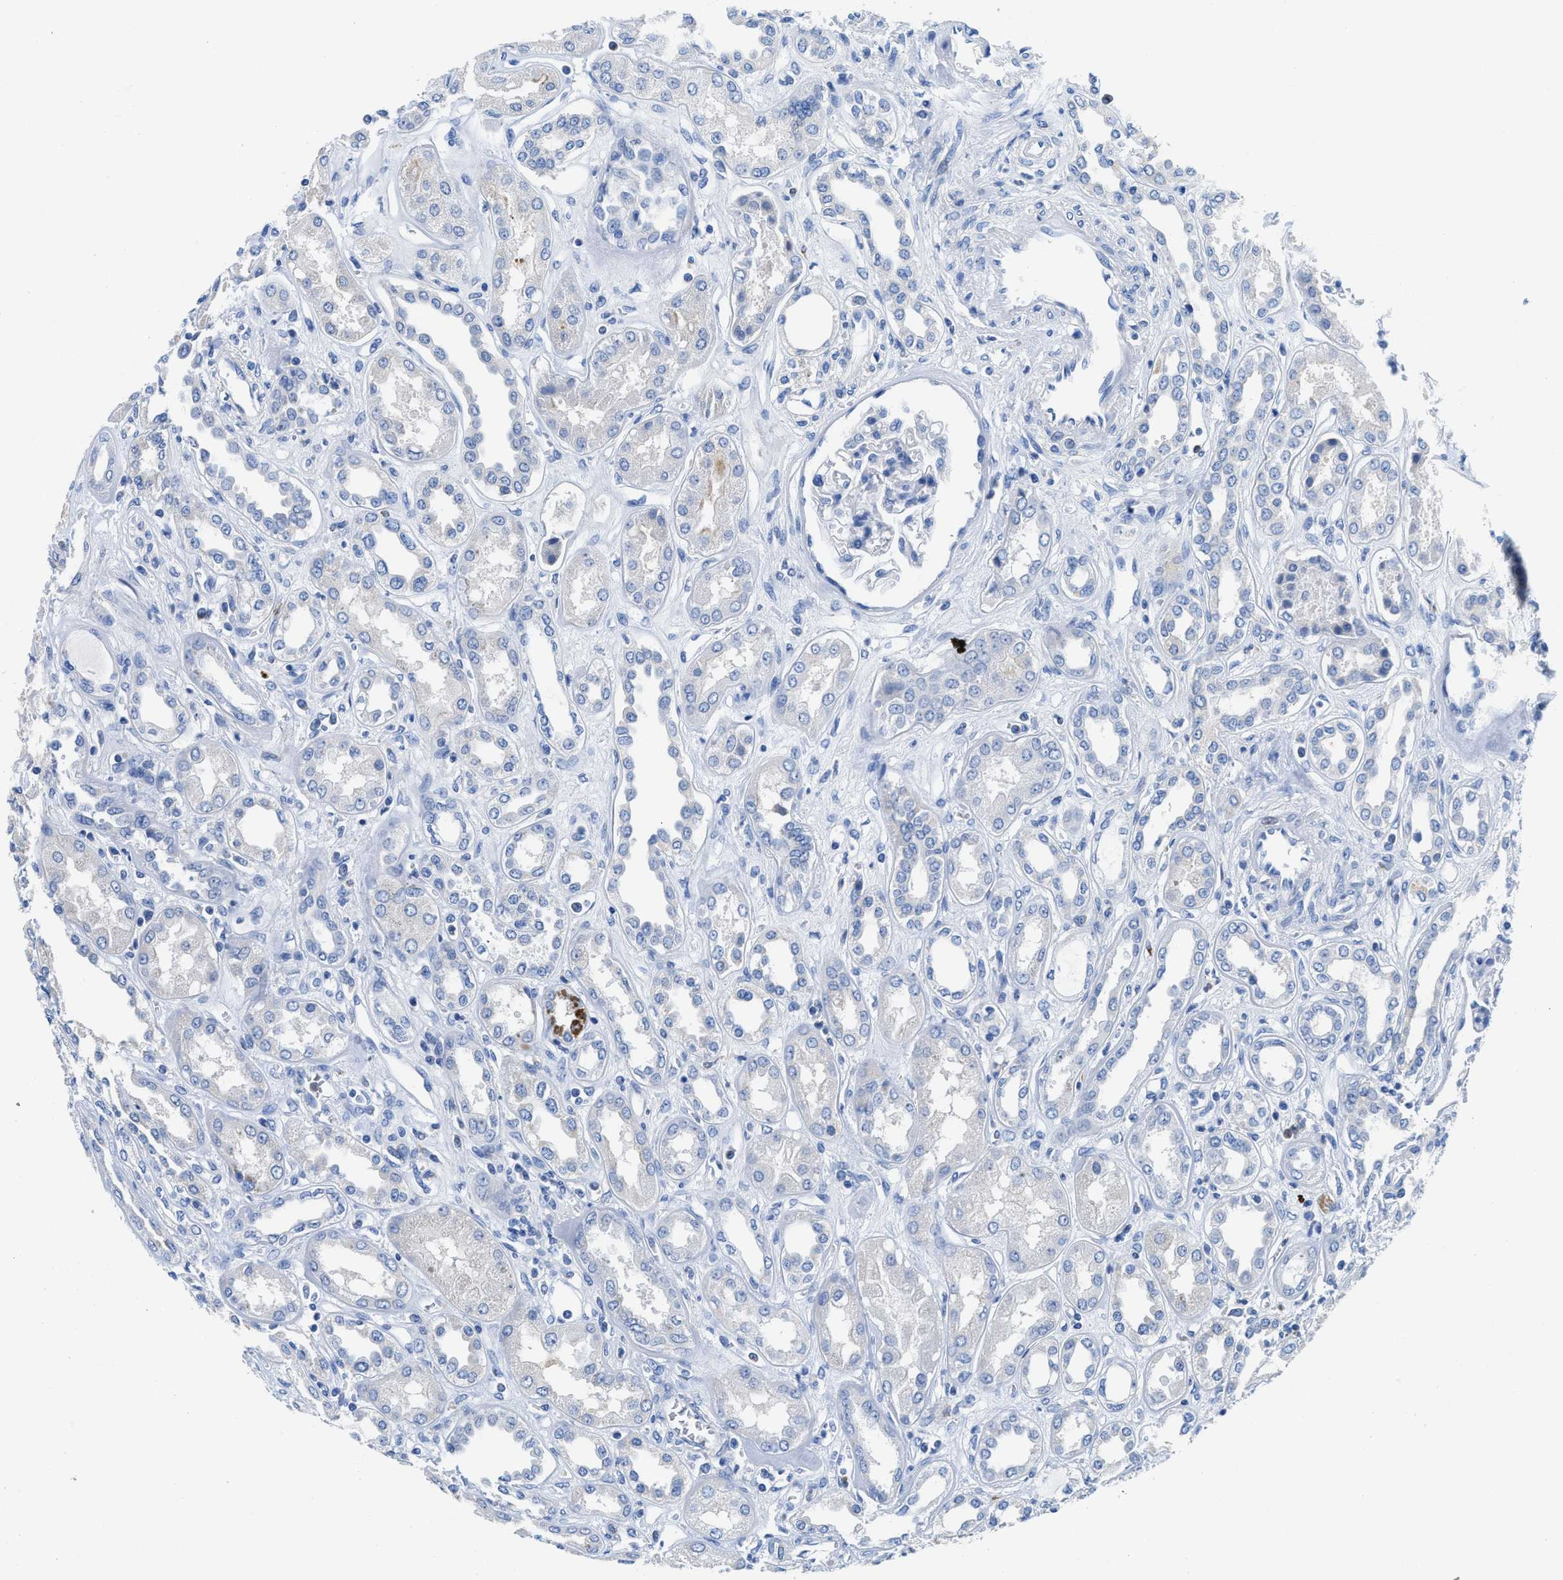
{"staining": {"intensity": "negative", "quantity": "none", "location": "none"}, "tissue": "kidney", "cell_type": "Cells in glomeruli", "image_type": "normal", "snomed": [{"axis": "morphology", "description": "Normal tissue, NOS"}, {"axis": "topography", "description": "Kidney"}], "caption": "Immunohistochemical staining of normal kidney exhibits no significant positivity in cells in glomeruli. (Immunohistochemistry, brightfield microscopy, high magnification).", "gene": "NEB", "patient": {"sex": "male", "age": 59}}